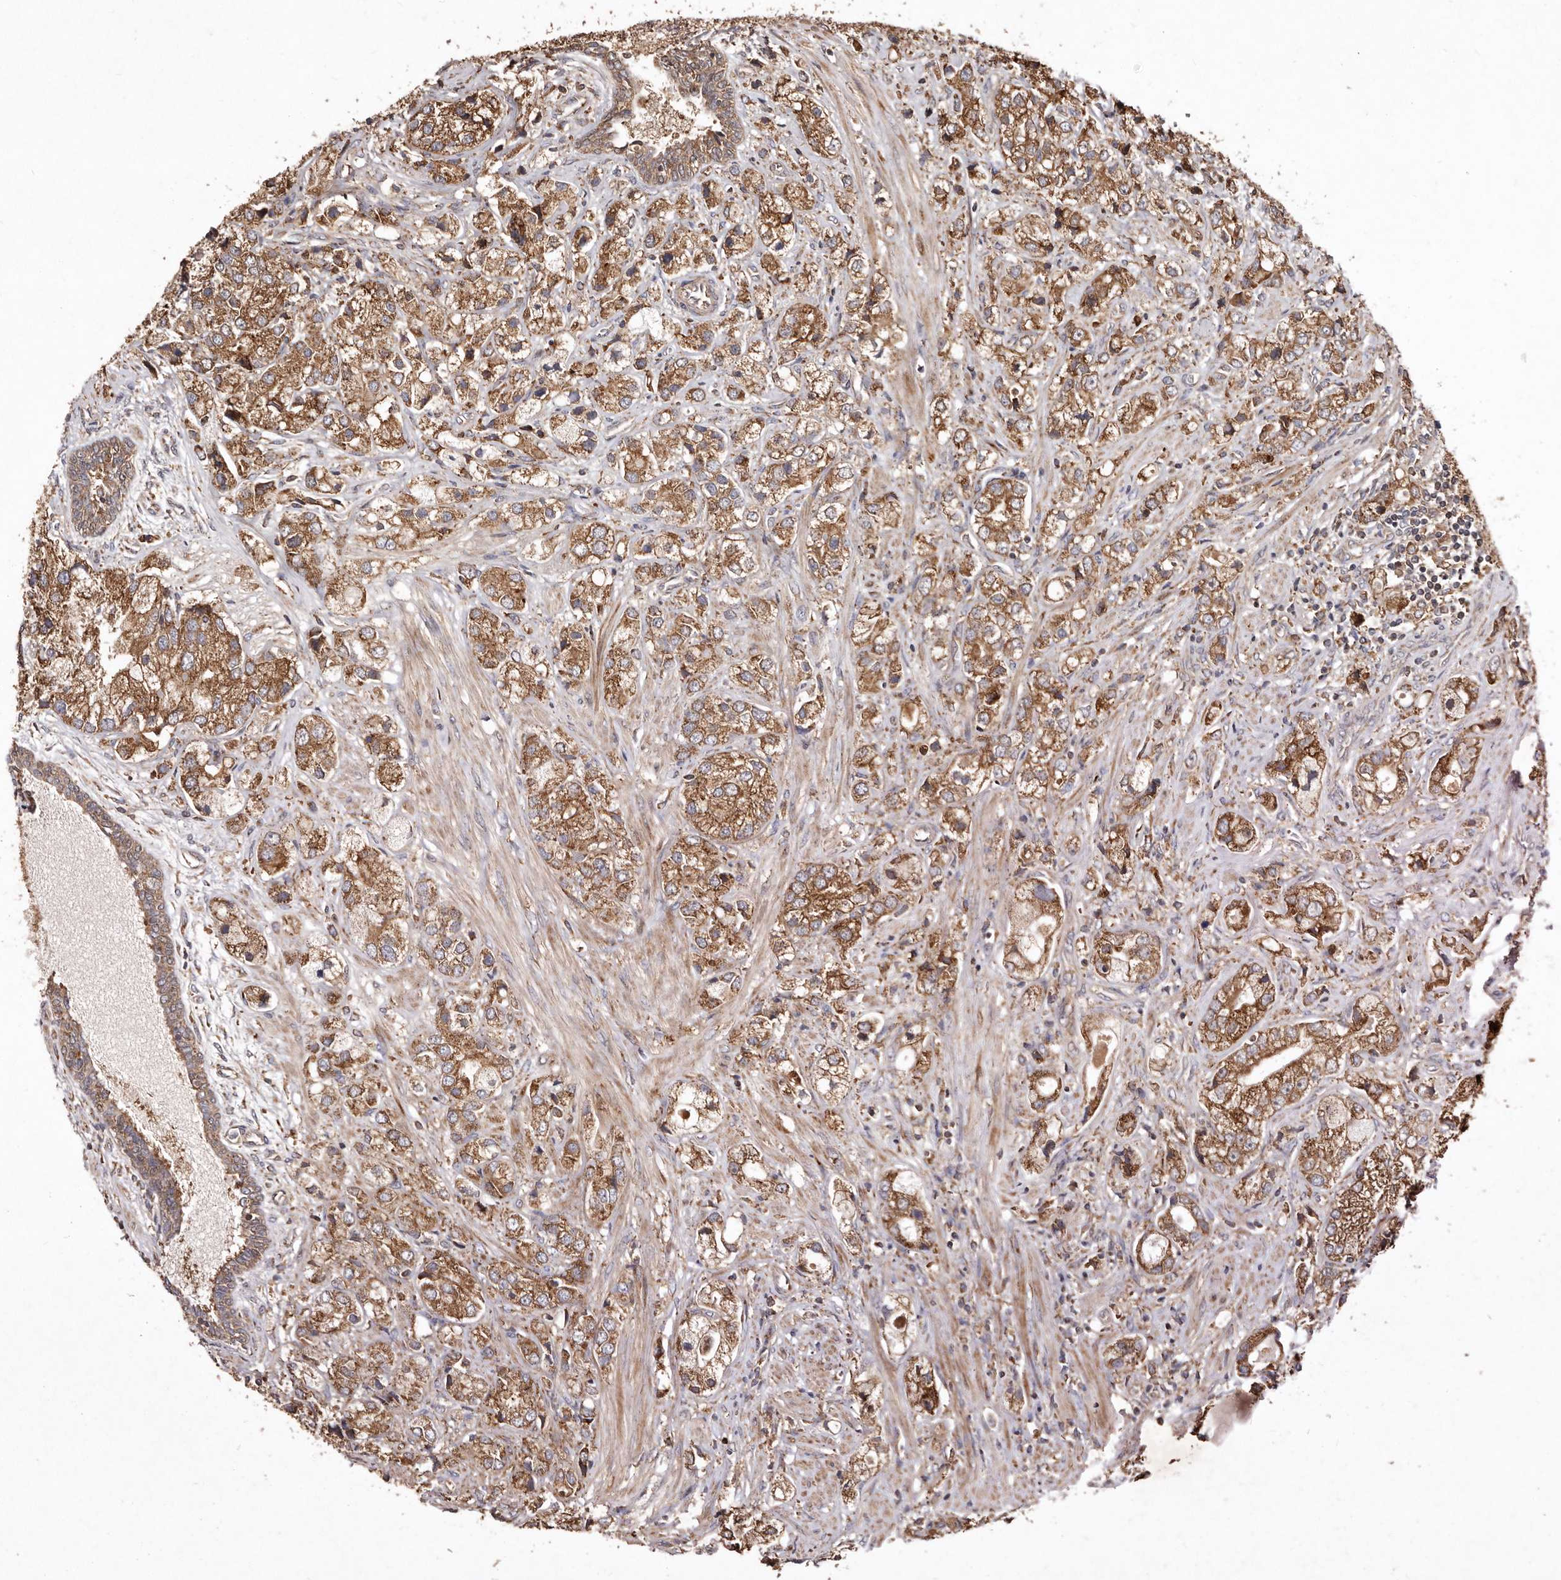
{"staining": {"intensity": "moderate", "quantity": ">75%", "location": "cytoplasmic/membranous"}, "tissue": "prostate cancer", "cell_type": "Tumor cells", "image_type": "cancer", "snomed": [{"axis": "morphology", "description": "Adenocarcinoma, High grade"}, {"axis": "topography", "description": "Prostate"}], "caption": "Prostate cancer was stained to show a protein in brown. There is medium levels of moderate cytoplasmic/membranous positivity in about >75% of tumor cells.", "gene": "STEAP2", "patient": {"sex": "male", "age": 50}}